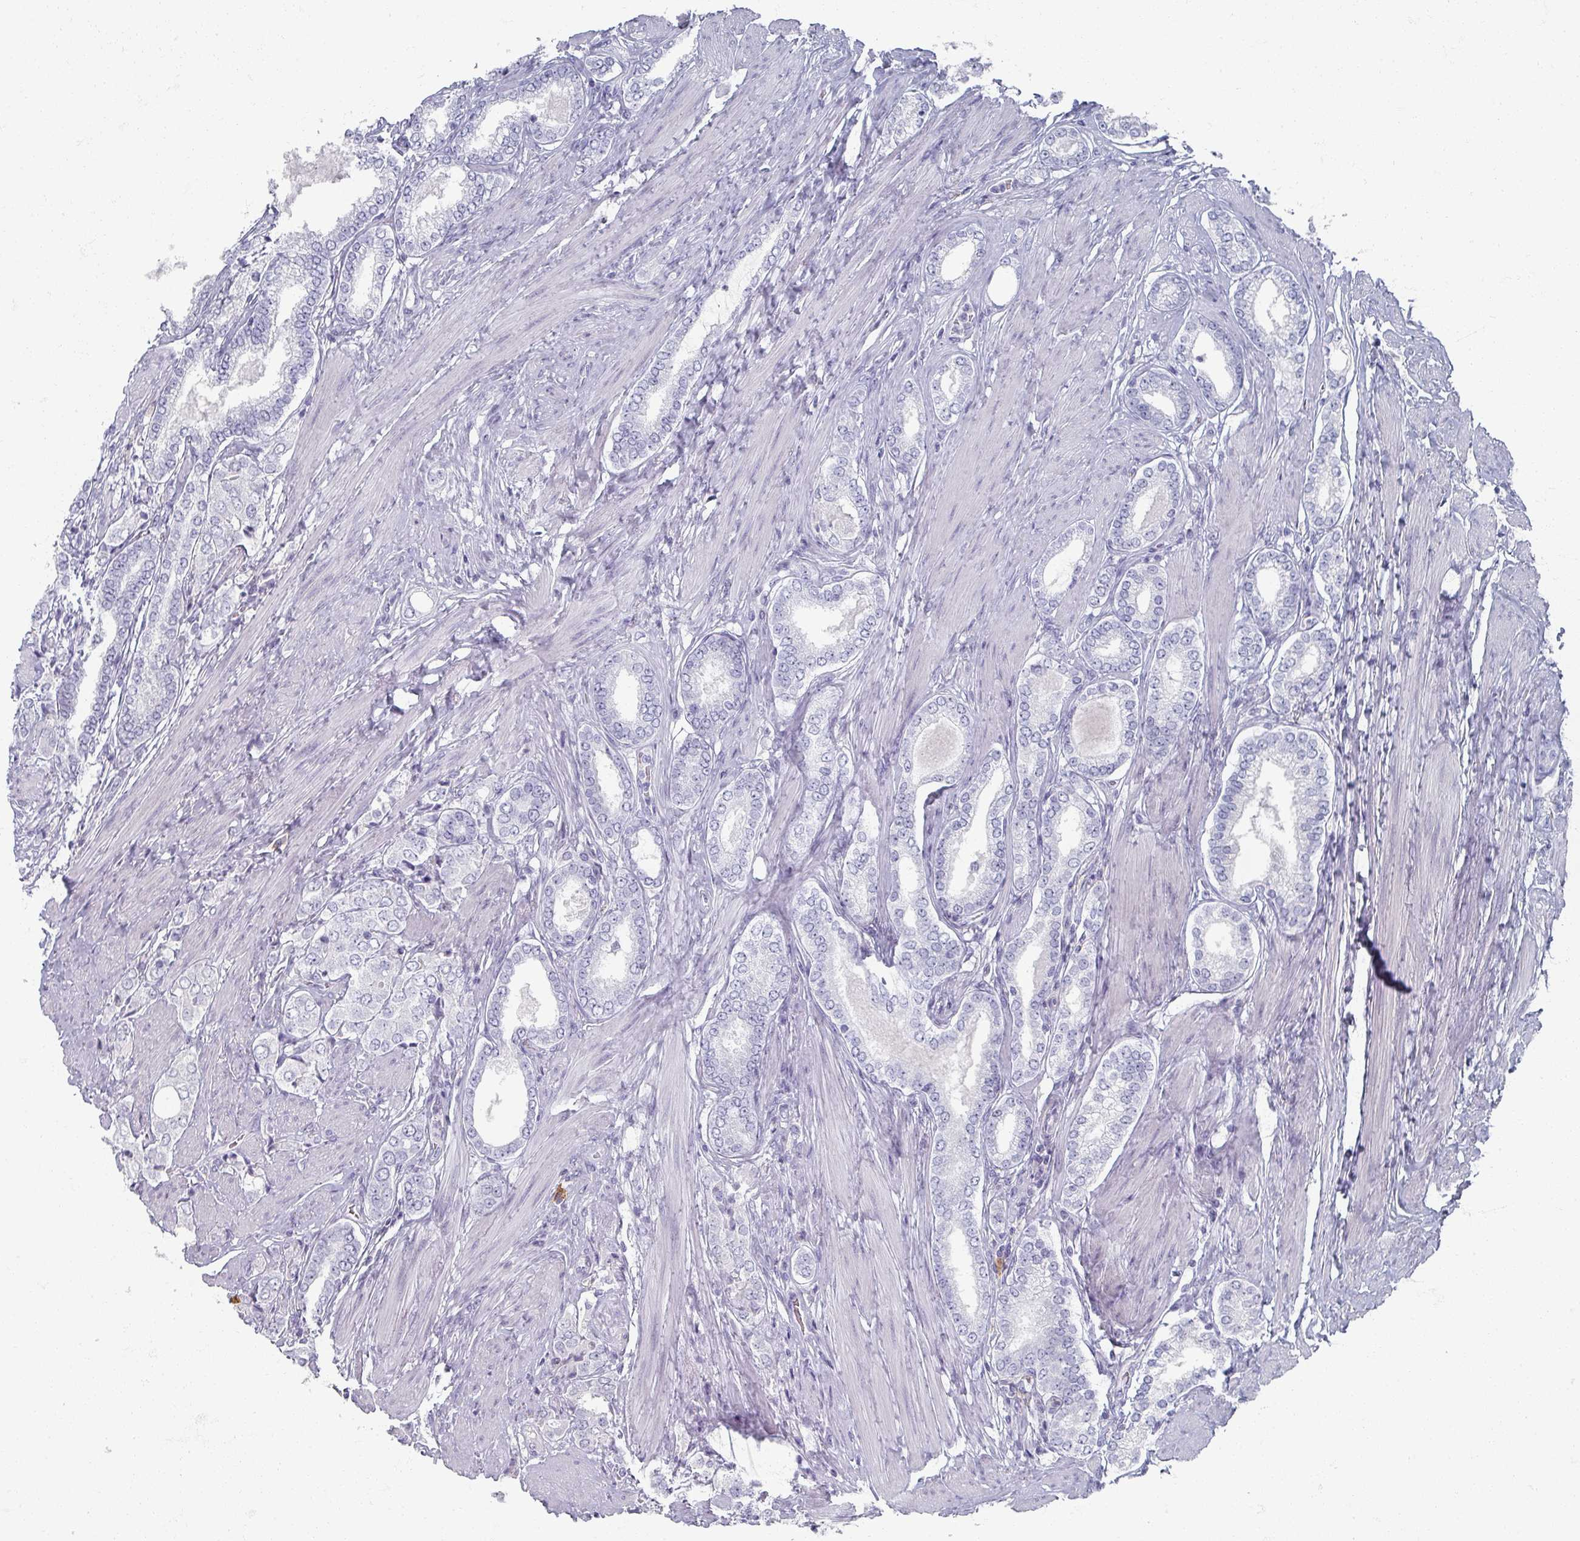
{"staining": {"intensity": "negative", "quantity": "none", "location": "none"}, "tissue": "prostate cancer", "cell_type": "Tumor cells", "image_type": "cancer", "snomed": [{"axis": "morphology", "description": "Adenocarcinoma, High grade"}, {"axis": "topography", "description": "Prostate"}], "caption": "DAB (3,3'-diaminobenzidine) immunohistochemical staining of prostate cancer (adenocarcinoma (high-grade)) reveals no significant staining in tumor cells.", "gene": "OMG", "patient": {"sex": "male", "age": 71}}